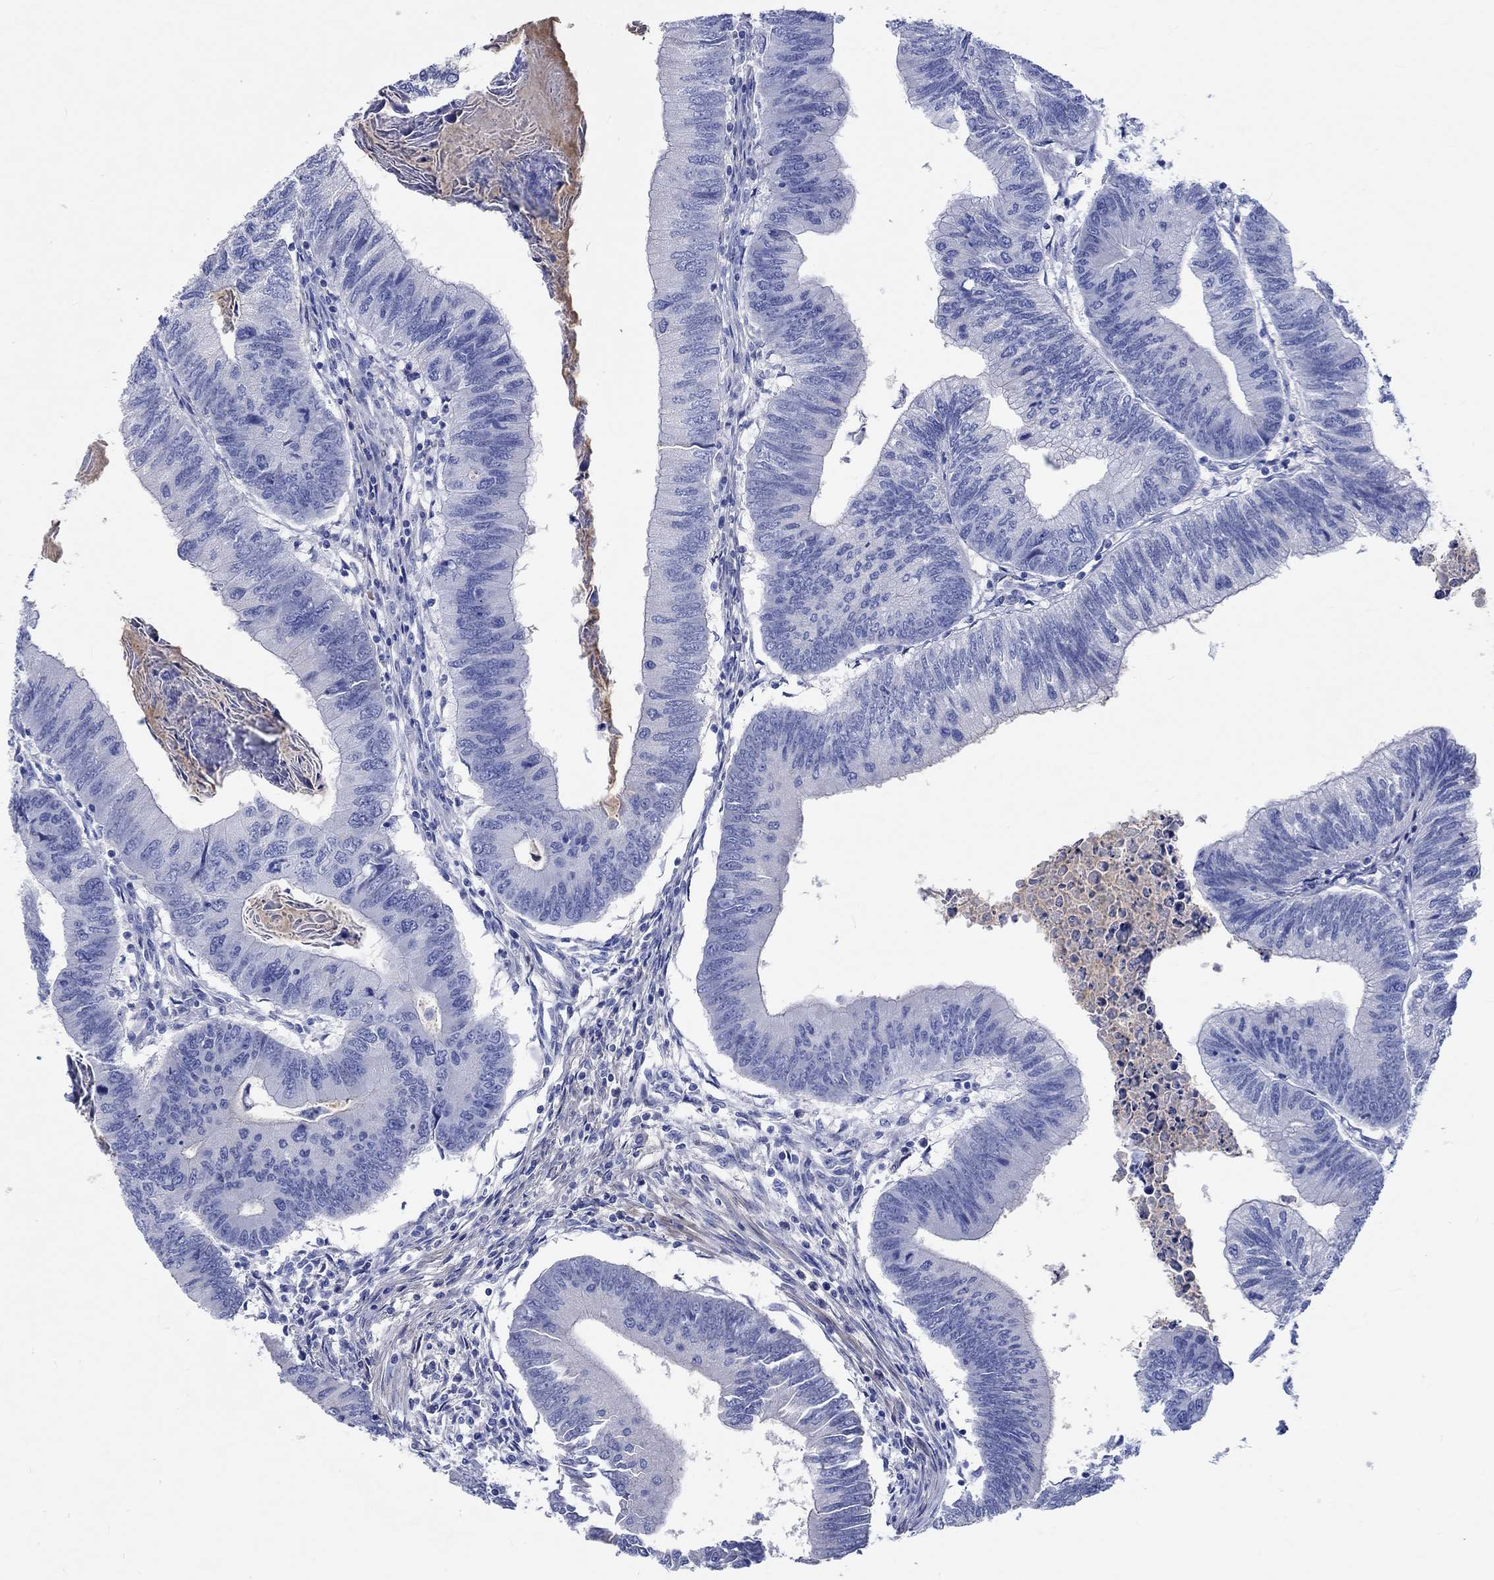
{"staining": {"intensity": "negative", "quantity": "none", "location": "none"}, "tissue": "colorectal cancer", "cell_type": "Tumor cells", "image_type": "cancer", "snomed": [{"axis": "morphology", "description": "Adenocarcinoma, NOS"}, {"axis": "topography", "description": "Colon"}], "caption": "Protein analysis of colorectal cancer (adenocarcinoma) demonstrates no significant positivity in tumor cells.", "gene": "SHISA4", "patient": {"sex": "male", "age": 53}}